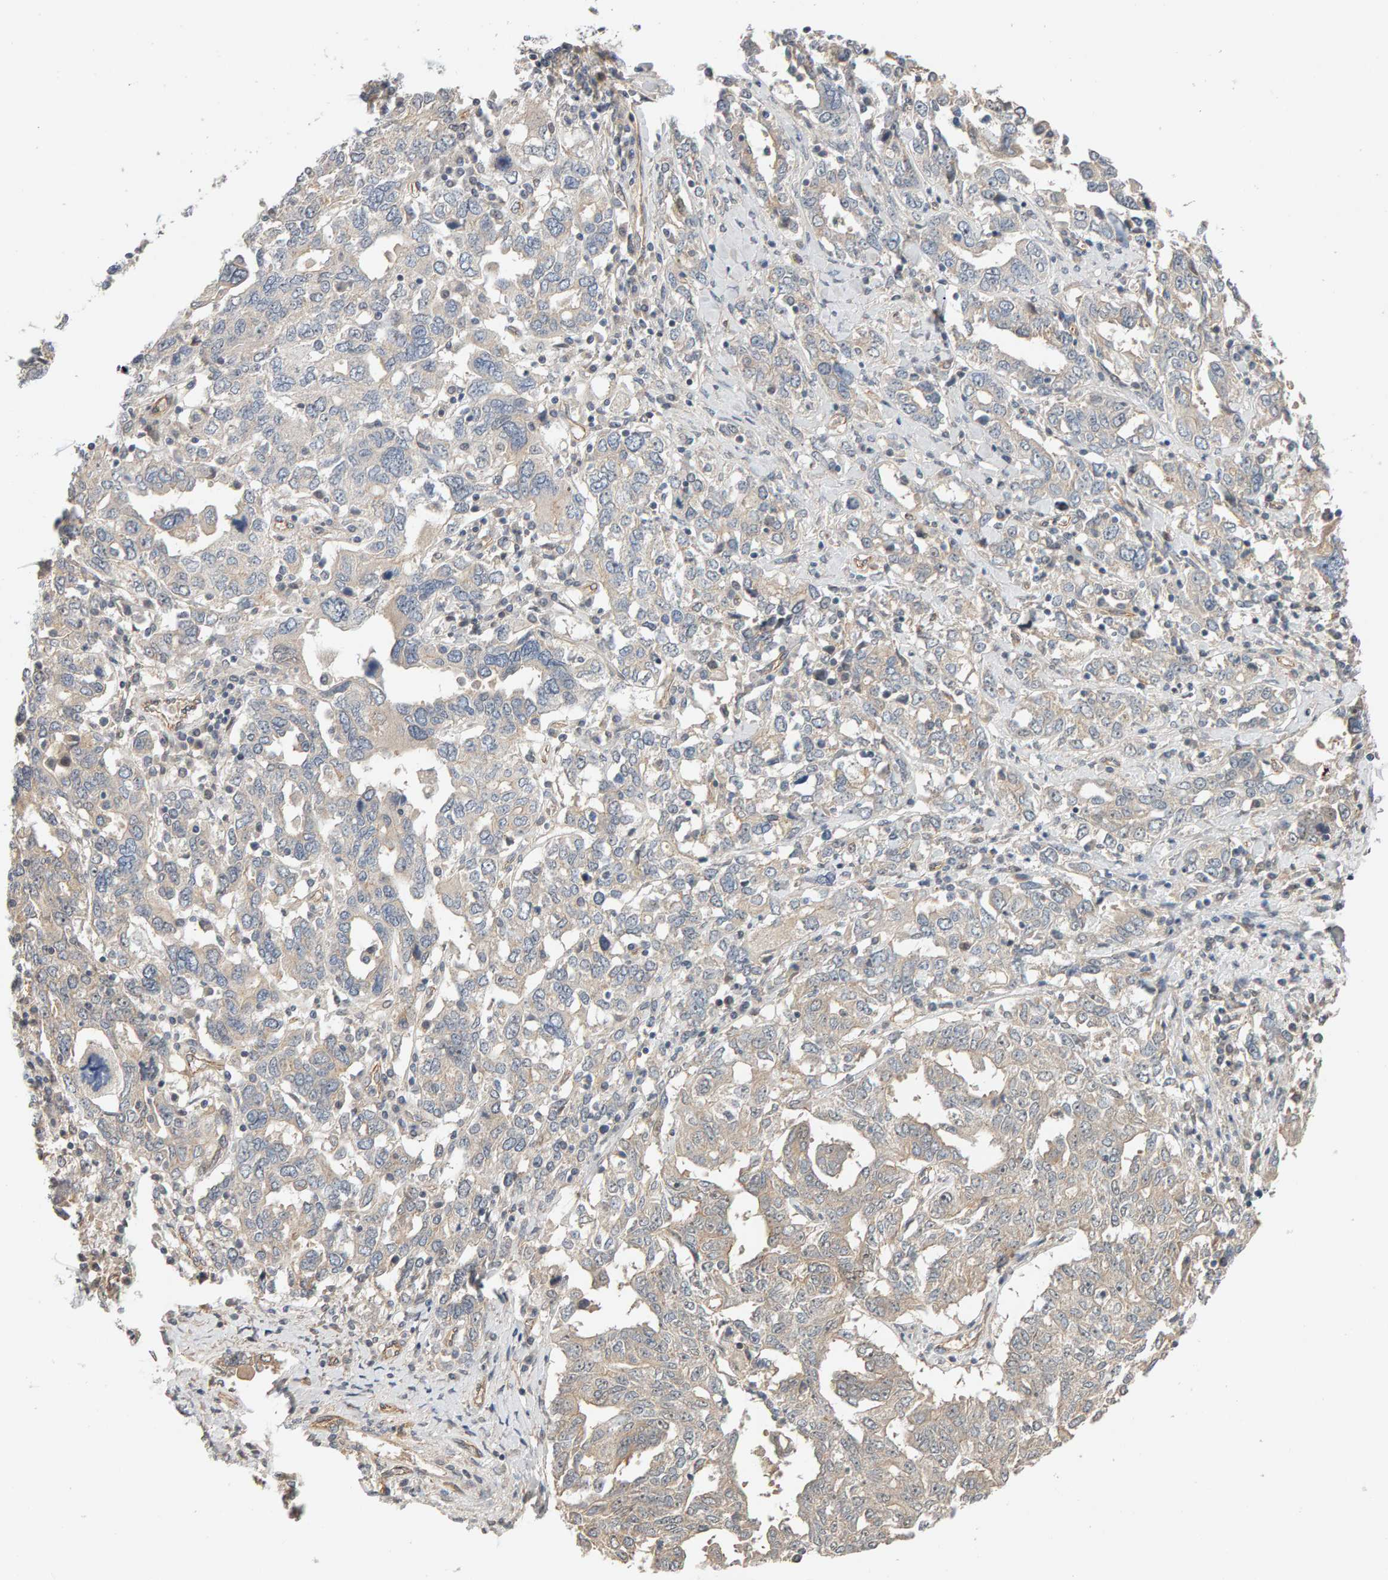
{"staining": {"intensity": "weak", "quantity": "<25%", "location": "cytoplasmic/membranous"}, "tissue": "ovarian cancer", "cell_type": "Tumor cells", "image_type": "cancer", "snomed": [{"axis": "morphology", "description": "Carcinoma, endometroid"}, {"axis": "topography", "description": "Ovary"}], "caption": "Tumor cells are negative for protein expression in human ovarian cancer (endometroid carcinoma).", "gene": "PPP1R16A", "patient": {"sex": "female", "age": 62}}